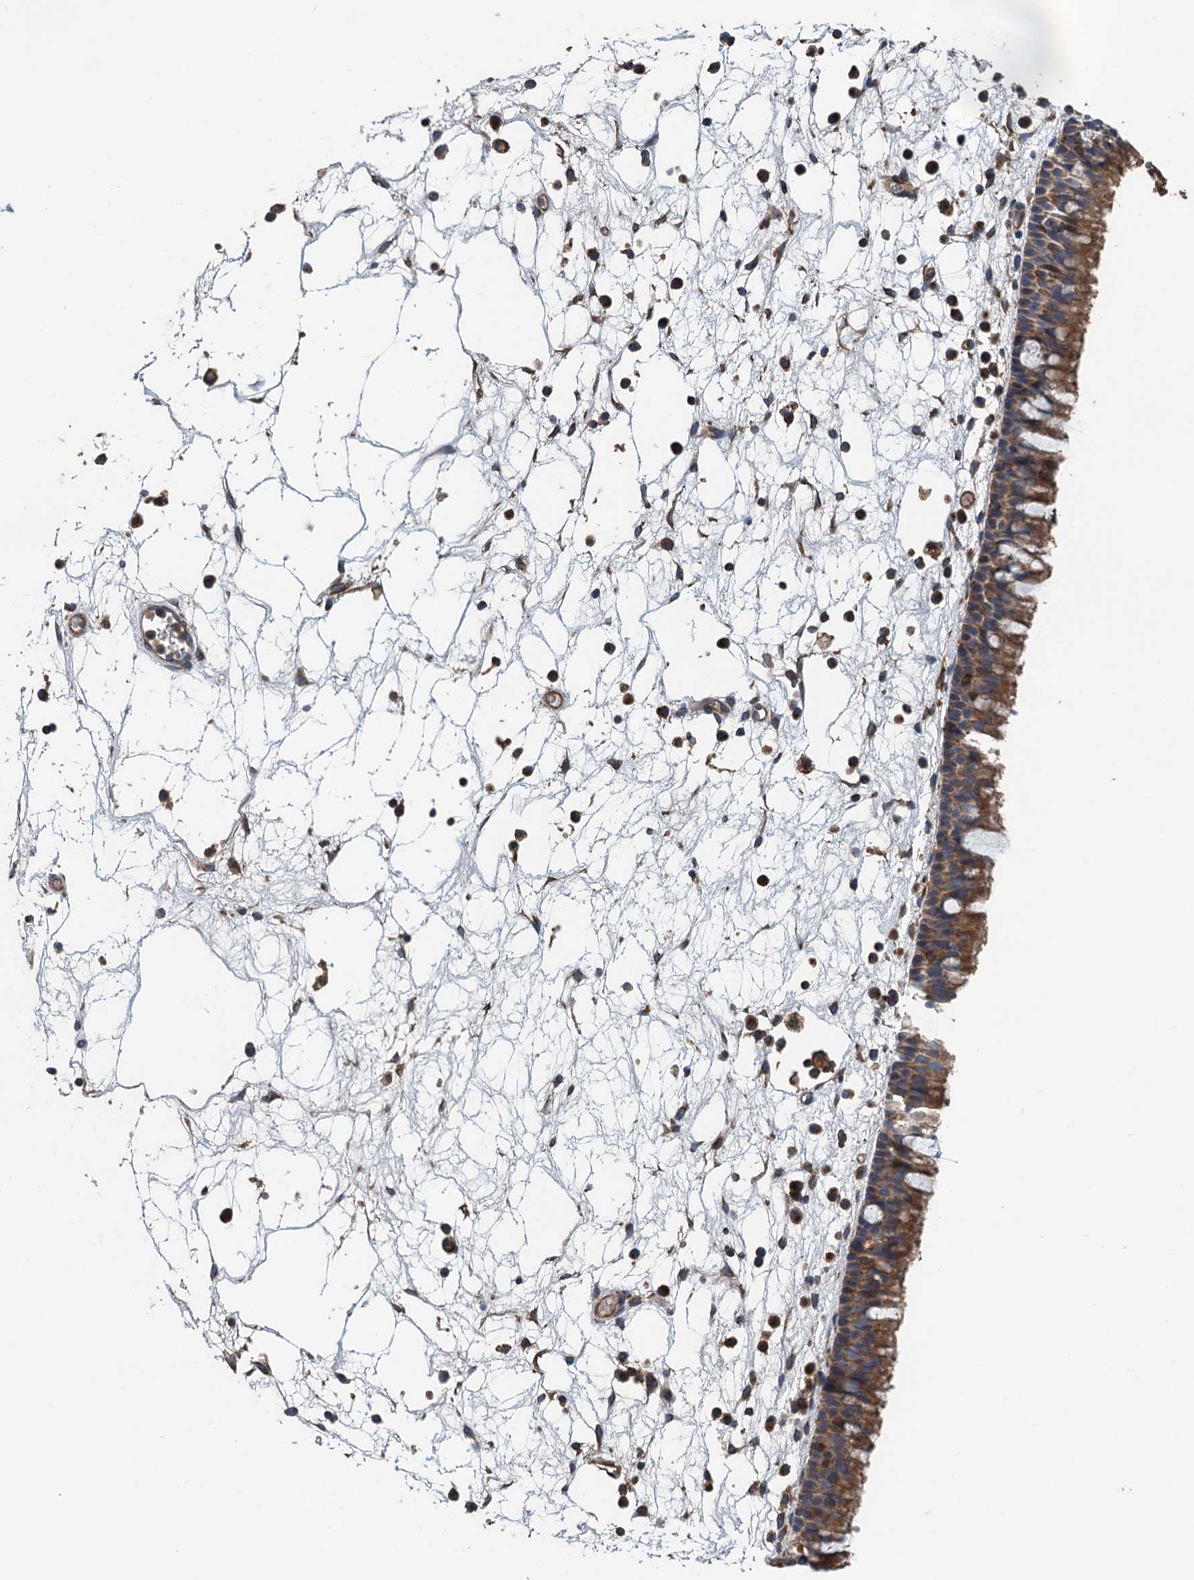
{"staining": {"intensity": "moderate", "quantity": ">75%", "location": "cytoplasmic/membranous"}, "tissue": "nasopharynx", "cell_type": "Respiratory epithelial cells", "image_type": "normal", "snomed": [{"axis": "morphology", "description": "Normal tissue, NOS"}, {"axis": "morphology", "description": "Inflammation, NOS"}, {"axis": "morphology", "description": "Malignant melanoma, Metastatic site"}, {"axis": "topography", "description": "Nasopharynx"}], "caption": "Immunohistochemical staining of normal human nasopharynx reveals medium levels of moderate cytoplasmic/membranous staining in about >75% of respiratory epithelial cells.", "gene": "PPP1R14D", "patient": {"sex": "male", "age": 70}}